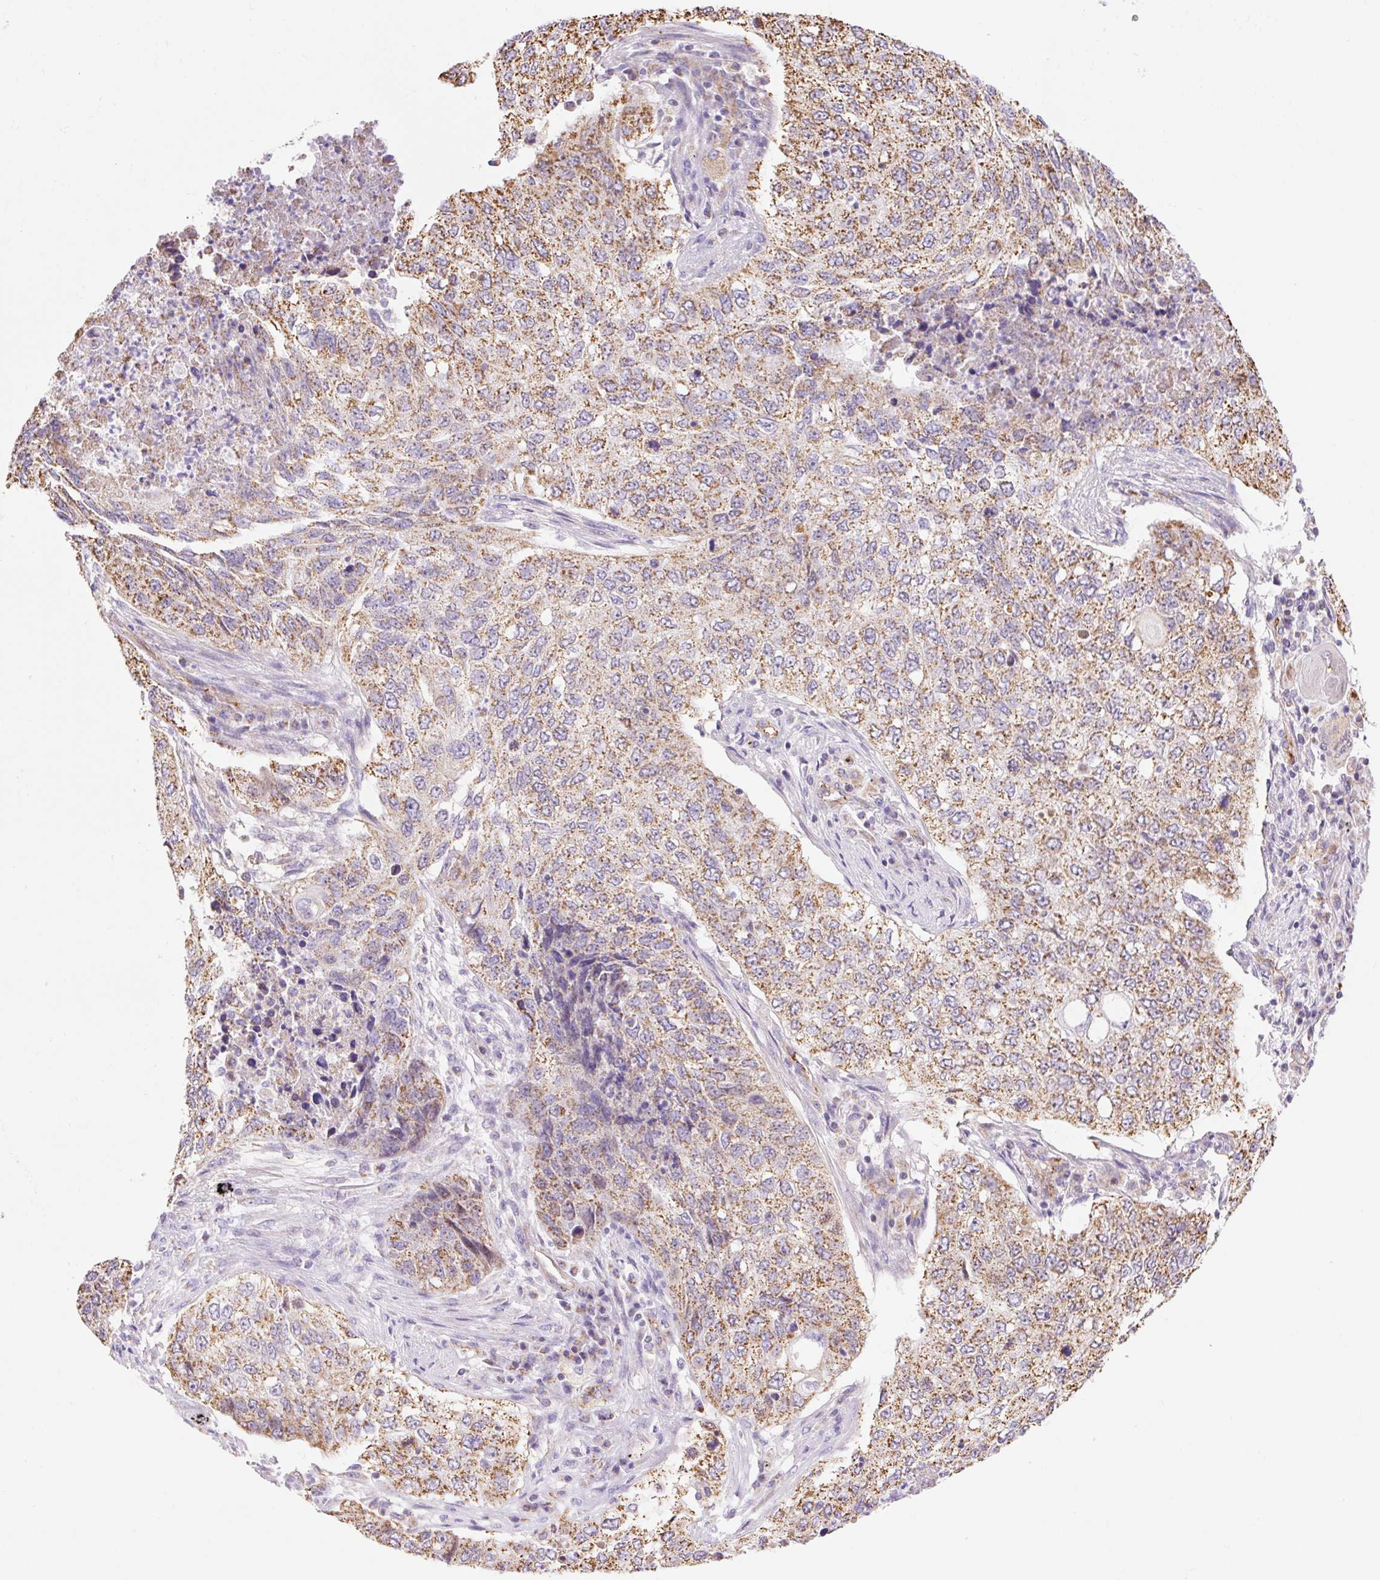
{"staining": {"intensity": "moderate", "quantity": ">75%", "location": "cytoplasmic/membranous"}, "tissue": "lung cancer", "cell_type": "Tumor cells", "image_type": "cancer", "snomed": [{"axis": "morphology", "description": "Squamous cell carcinoma, NOS"}, {"axis": "topography", "description": "Lung"}], "caption": "This is a histology image of IHC staining of lung cancer (squamous cell carcinoma), which shows moderate expression in the cytoplasmic/membranous of tumor cells.", "gene": "ESAM", "patient": {"sex": "female", "age": 63}}